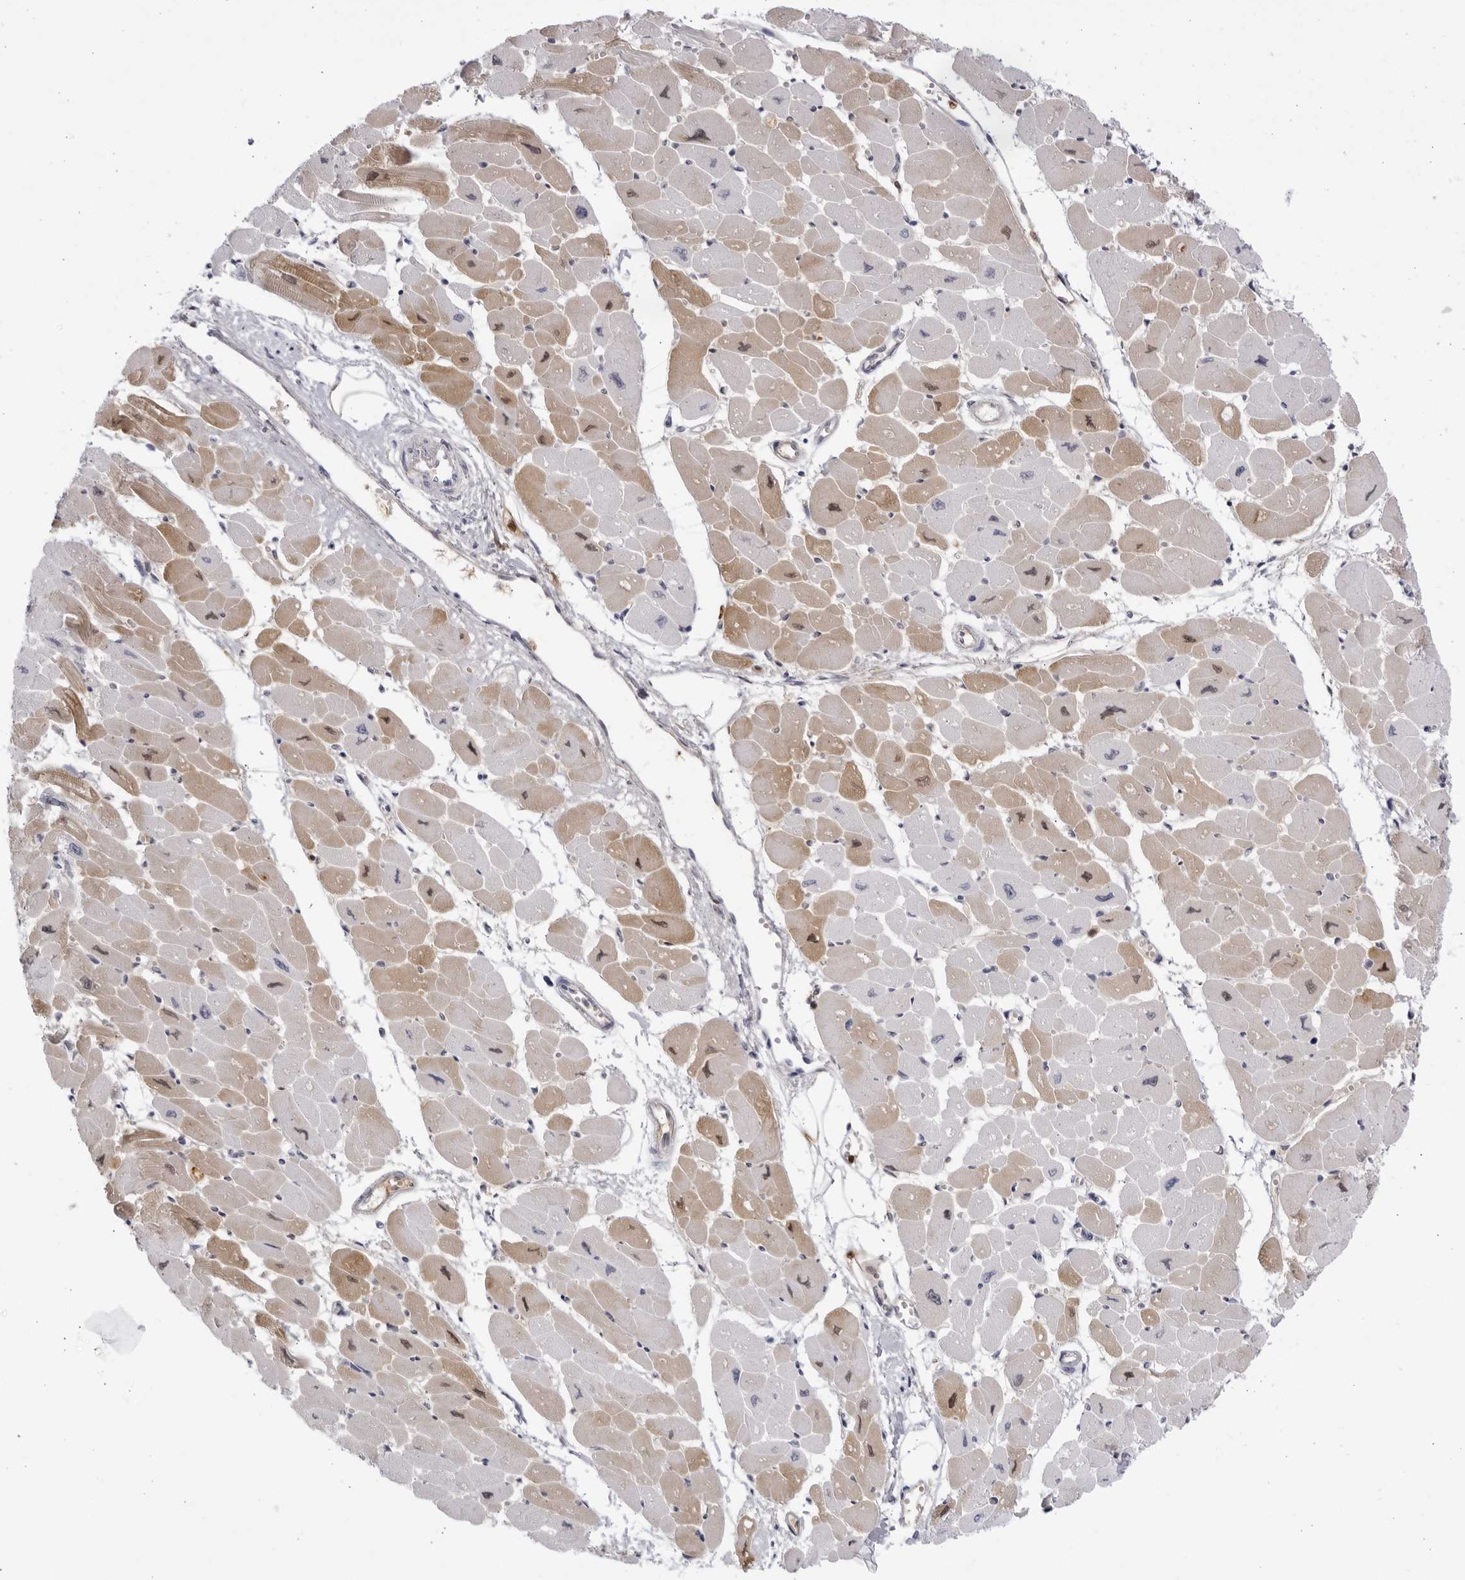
{"staining": {"intensity": "moderate", "quantity": "<25%", "location": "cytoplasmic/membranous,nuclear"}, "tissue": "heart muscle", "cell_type": "Cardiomyocytes", "image_type": "normal", "snomed": [{"axis": "morphology", "description": "Normal tissue, NOS"}, {"axis": "topography", "description": "Heart"}], "caption": "Heart muscle stained with immunohistochemistry (IHC) demonstrates moderate cytoplasmic/membranous,nuclear staining in approximately <25% of cardiomyocytes.", "gene": "CNBD1", "patient": {"sex": "female", "age": 54}}